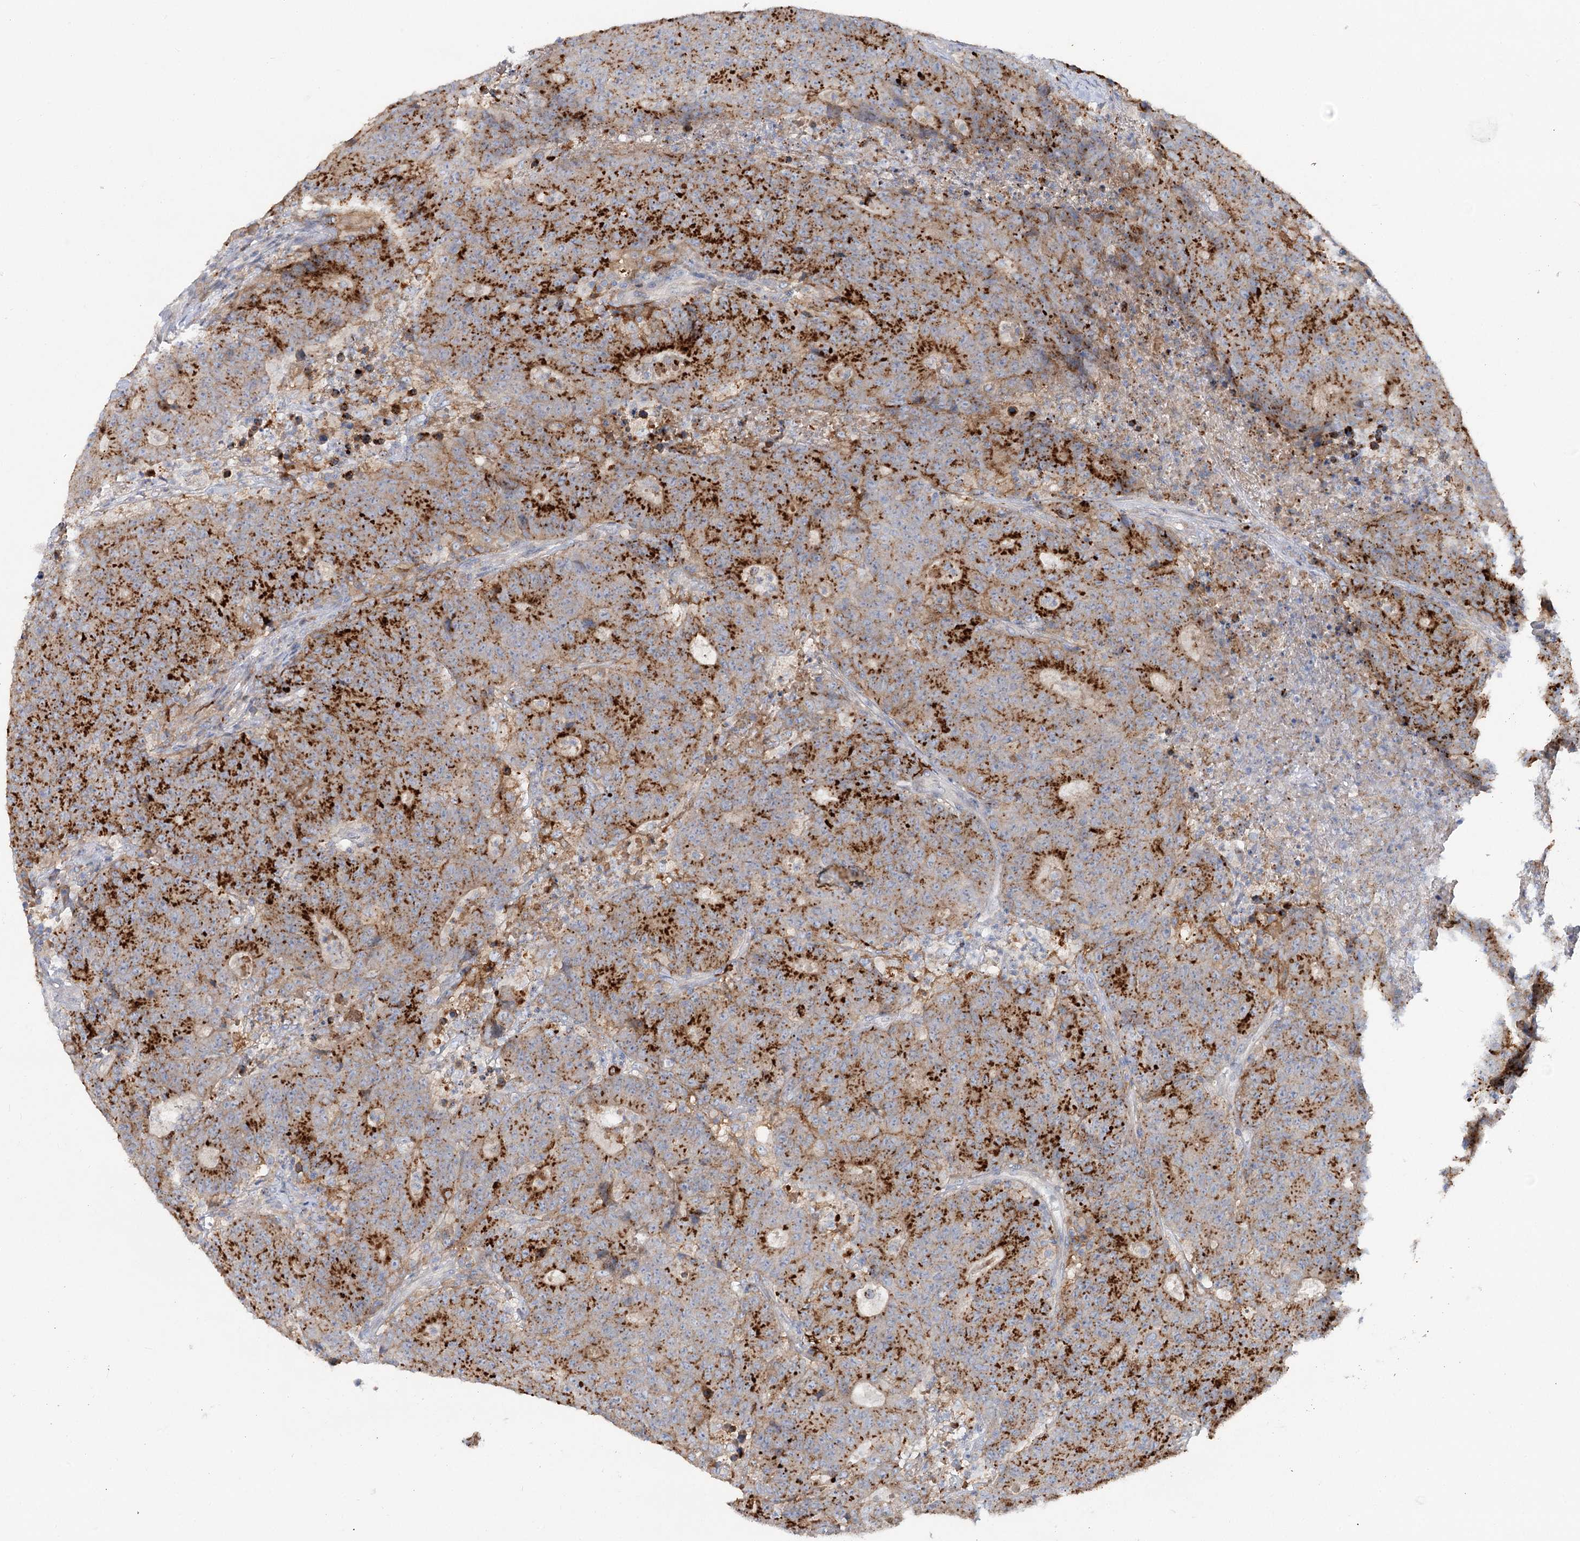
{"staining": {"intensity": "strong", "quantity": "25%-75%", "location": "cytoplasmic/membranous"}, "tissue": "colorectal cancer", "cell_type": "Tumor cells", "image_type": "cancer", "snomed": [{"axis": "morphology", "description": "Adenocarcinoma, NOS"}, {"axis": "topography", "description": "Colon"}], "caption": "About 25%-75% of tumor cells in human colorectal adenocarcinoma display strong cytoplasmic/membranous protein expression as visualized by brown immunohistochemical staining.", "gene": "SCN11A", "patient": {"sex": "female", "age": 75}}